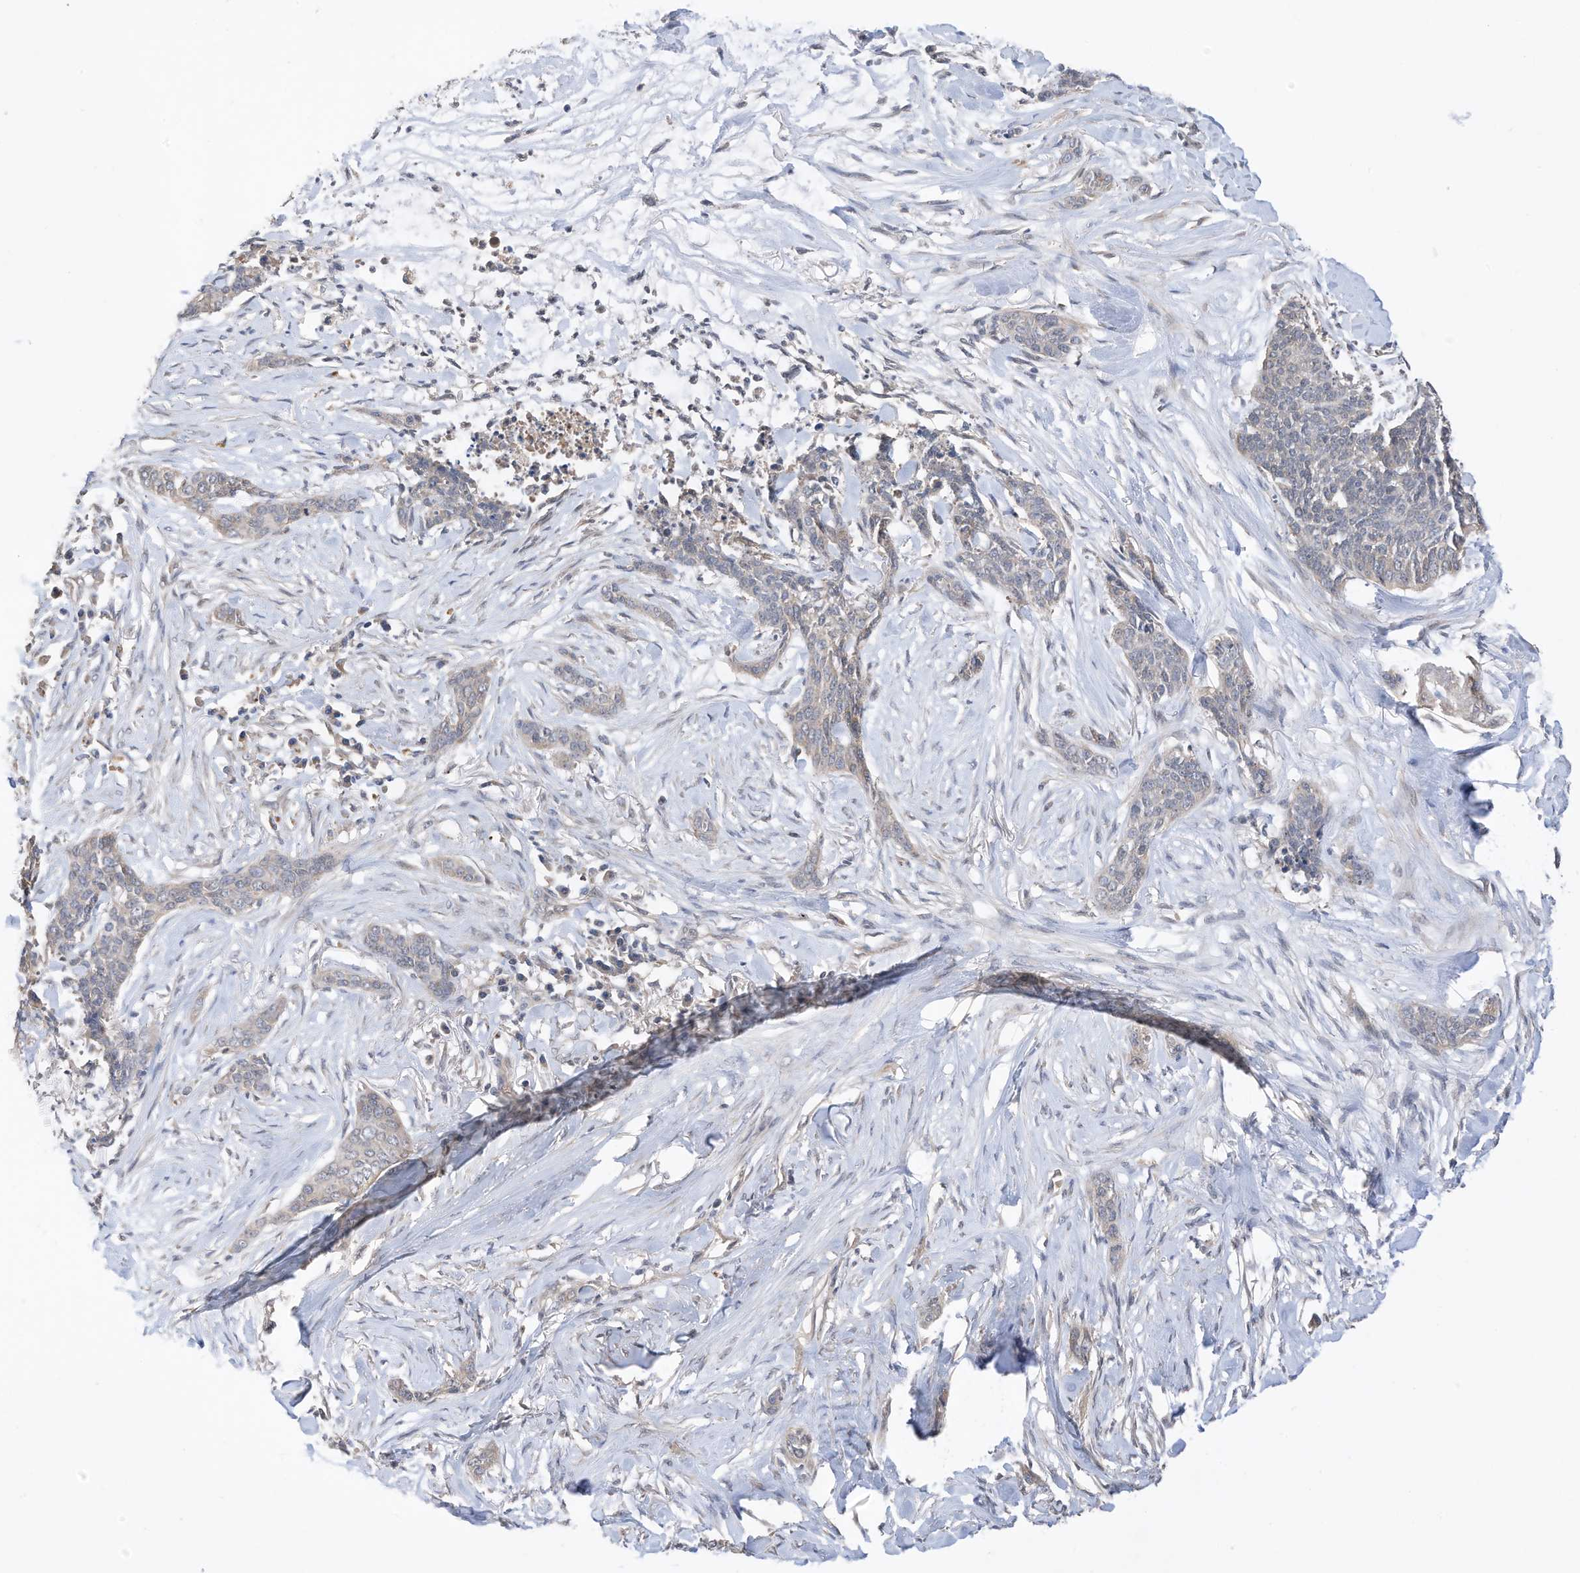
{"staining": {"intensity": "negative", "quantity": "none", "location": "none"}, "tissue": "skin cancer", "cell_type": "Tumor cells", "image_type": "cancer", "snomed": [{"axis": "morphology", "description": "Basal cell carcinoma"}, {"axis": "topography", "description": "Skin"}], "caption": "A high-resolution image shows immunohistochemistry (IHC) staining of skin cancer, which reveals no significant positivity in tumor cells.", "gene": "REC8", "patient": {"sex": "female", "age": 64}}